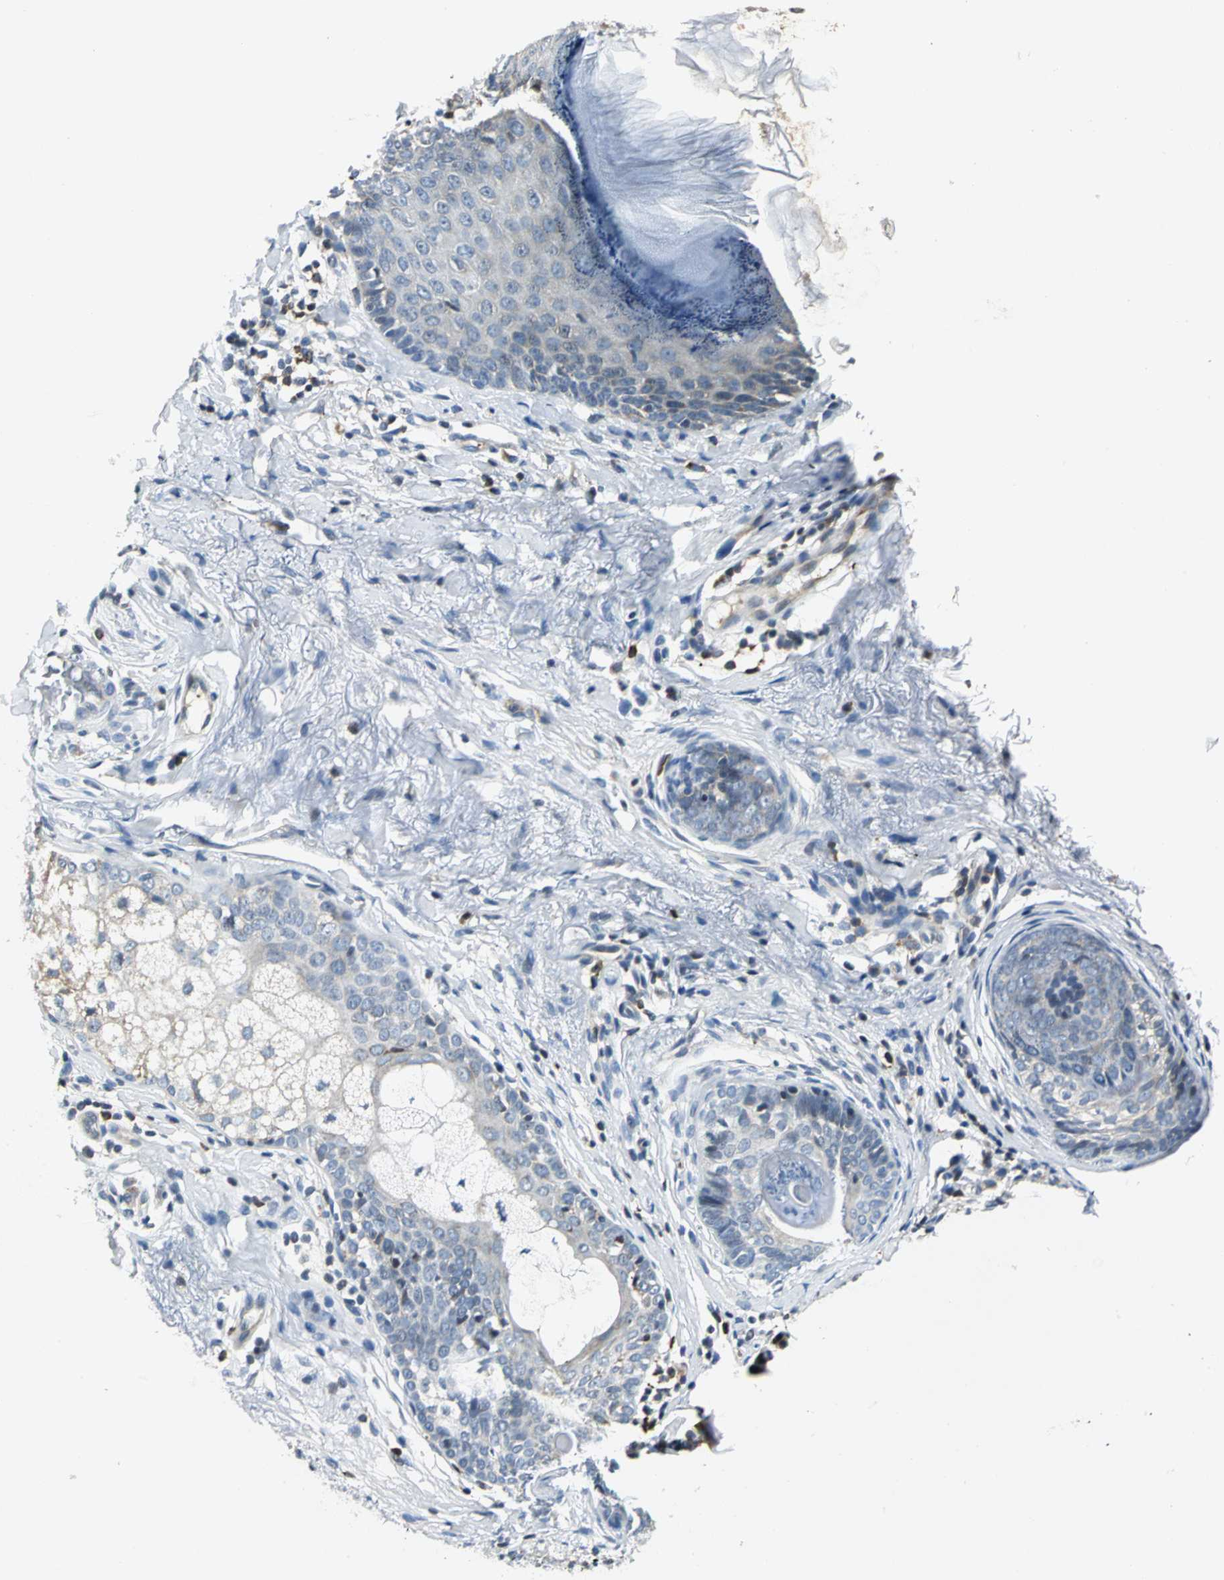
{"staining": {"intensity": "weak", "quantity": "<25%", "location": "cytoplasmic/membranous"}, "tissue": "skin cancer", "cell_type": "Tumor cells", "image_type": "cancer", "snomed": [{"axis": "morphology", "description": "Normal tissue, NOS"}, {"axis": "morphology", "description": "Basal cell carcinoma"}, {"axis": "topography", "description": "Skin"}], "caption": "IHC micrograph of neoplastic tissue: human skin basal cell carcinoma stained with DAB displays no significant protein positivity in tumor cells.", "gene": "USP40", "patient": {"sex": "female", "age": 69}}